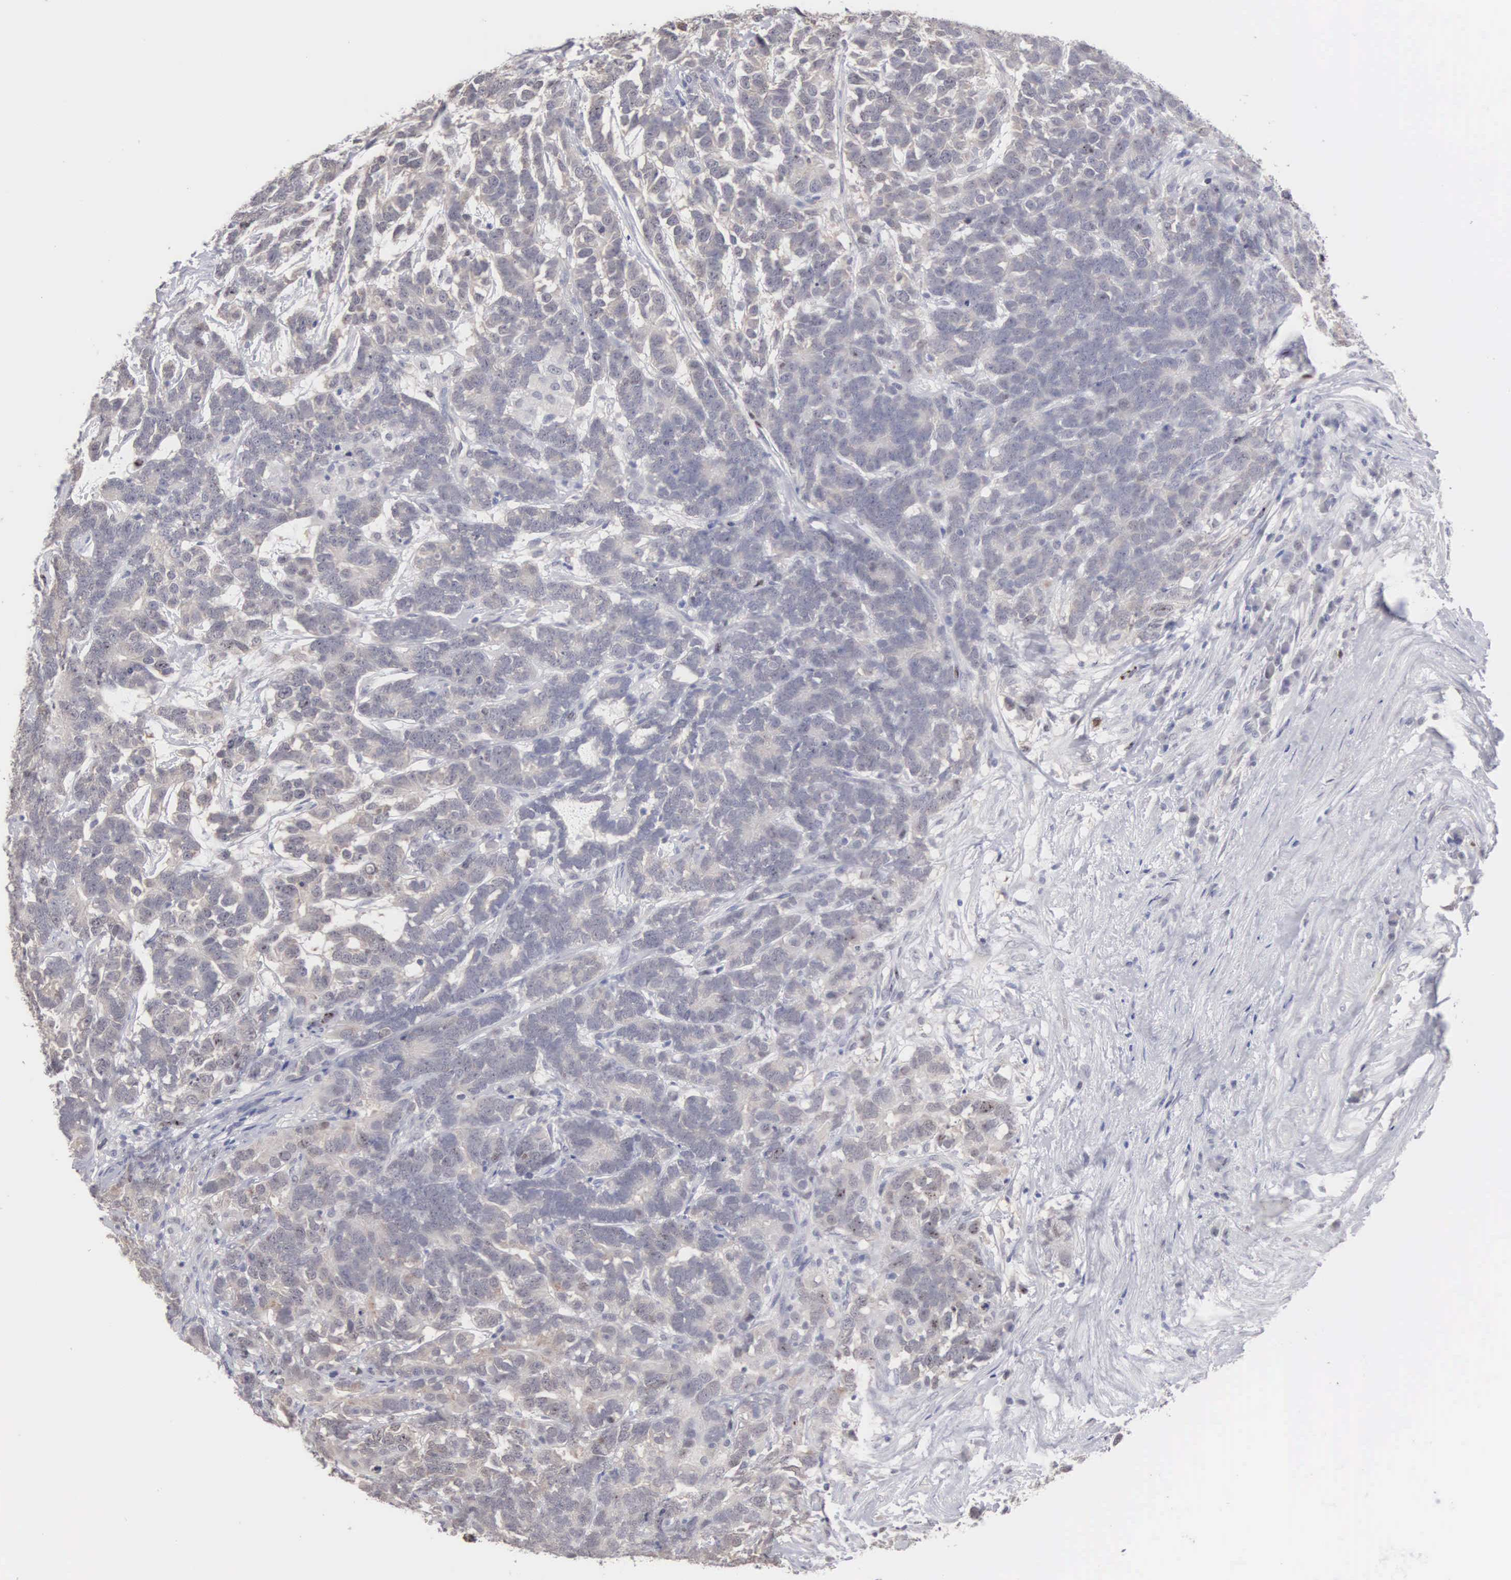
{"staining": {"intensity": "negative", "quantity": "none", "location": "none"}, "tissue": "testis cancer", "cell_type": "Tumor cells", "image_type": "cancer", "snomed": [{"axis": "morphology", "description": "Carcinoma, Embryonal, NOS"}, {"axis": "topography", "description": "Testis"}], "caption": "Tumor cells are negative for protein expression in human testis cancer (embryonal carcinoma).", "gene": "KDM6A", "patient": {"sex": "male", "age": 26}}